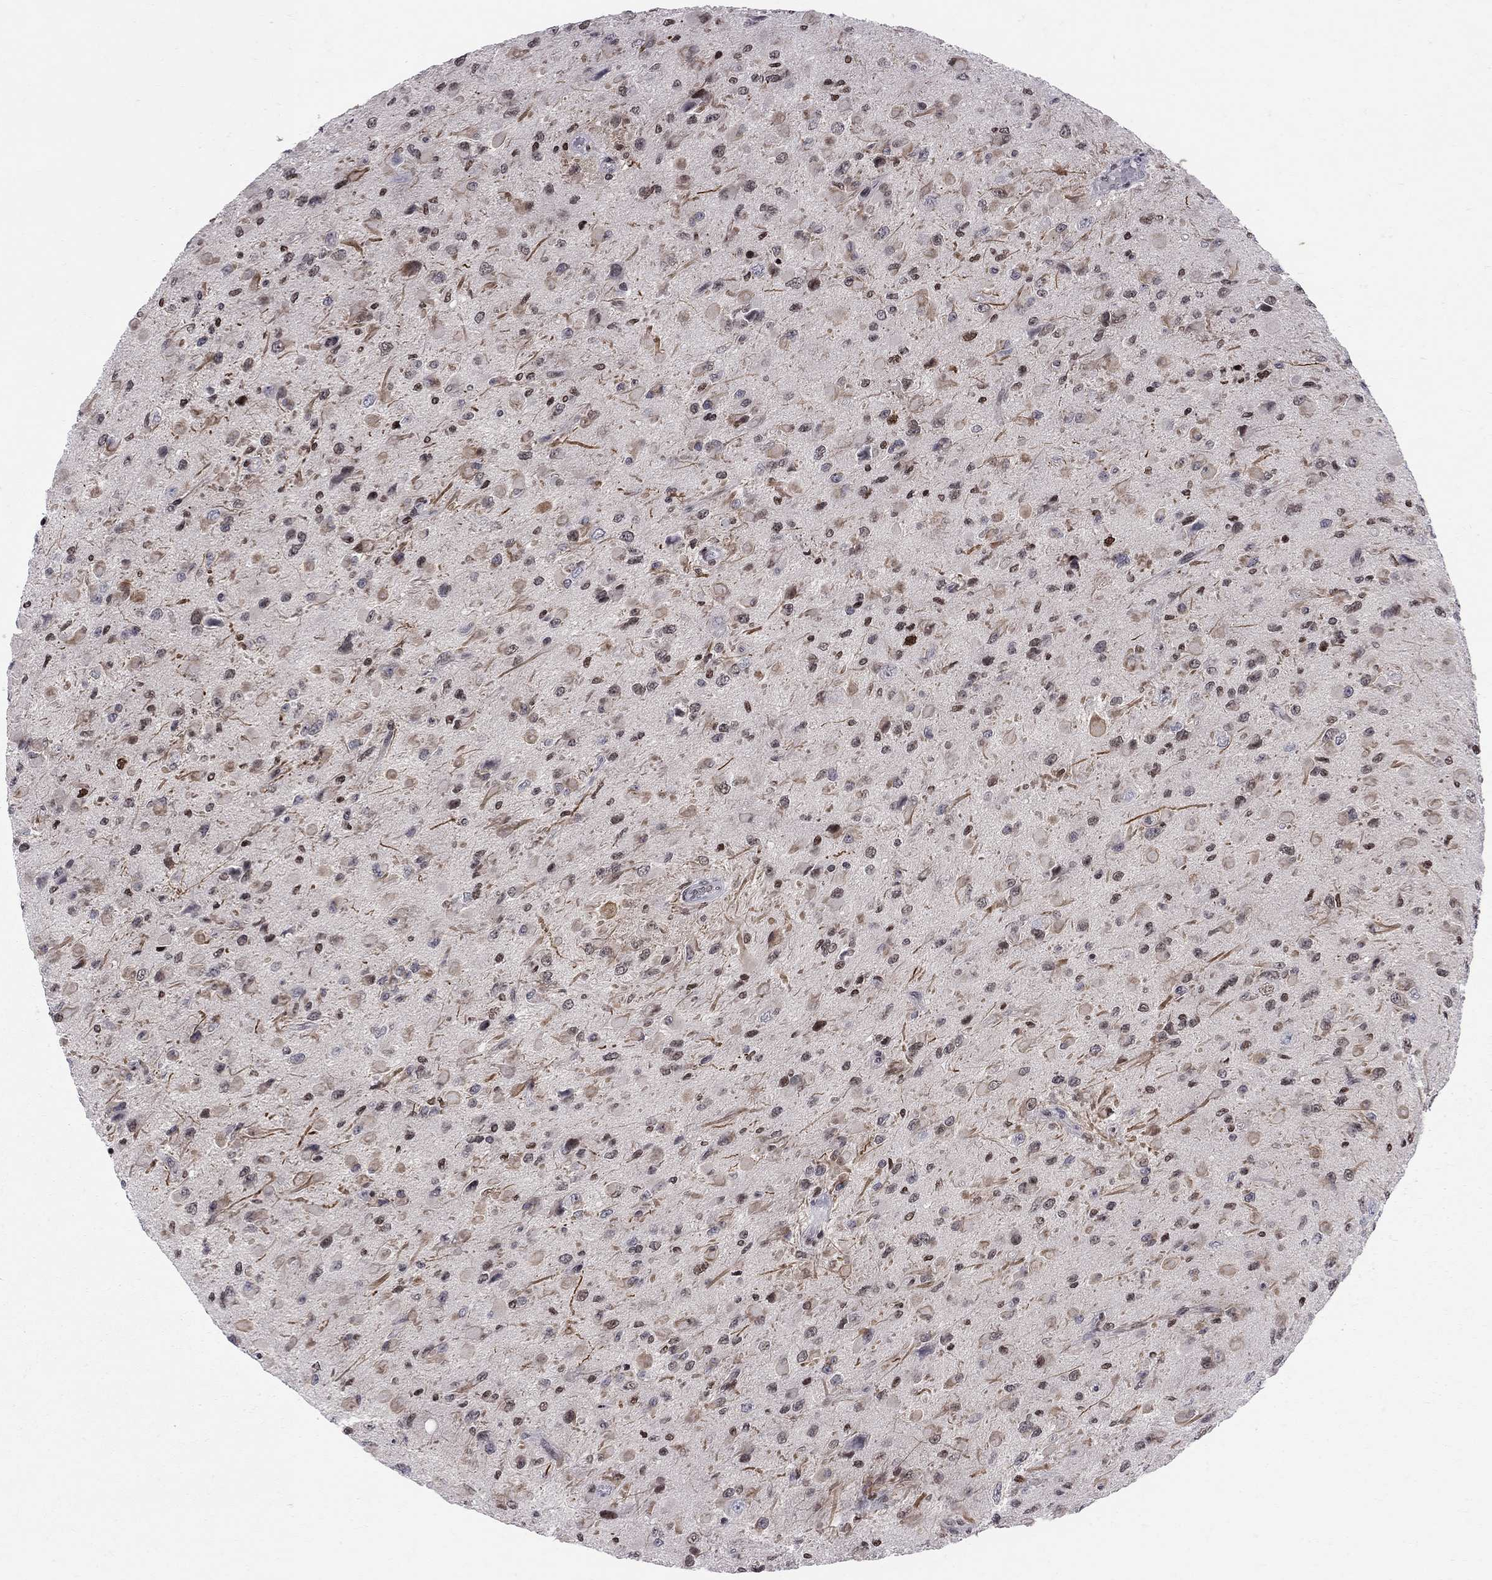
{"staining": {"intensity": "strong", "quantity": "25%-75%", "location": "nuclear"}, "tissue": "glioma", "cell_type": "Tumor cells", "image_type": "cancer", "snomed": [{"axis": "morphology", "description": "Glioma, malignant, High grade"}, {"axis": "topography", "description": "Cerebral cortex"}], "caption": "Tumor cells display high levels of strong nuclear staining in approximately 25%-75% of cells in malignant high-grade glioma.", "gene": "RNASEH2C", "patient": {"sex": "male", "age": 35}}